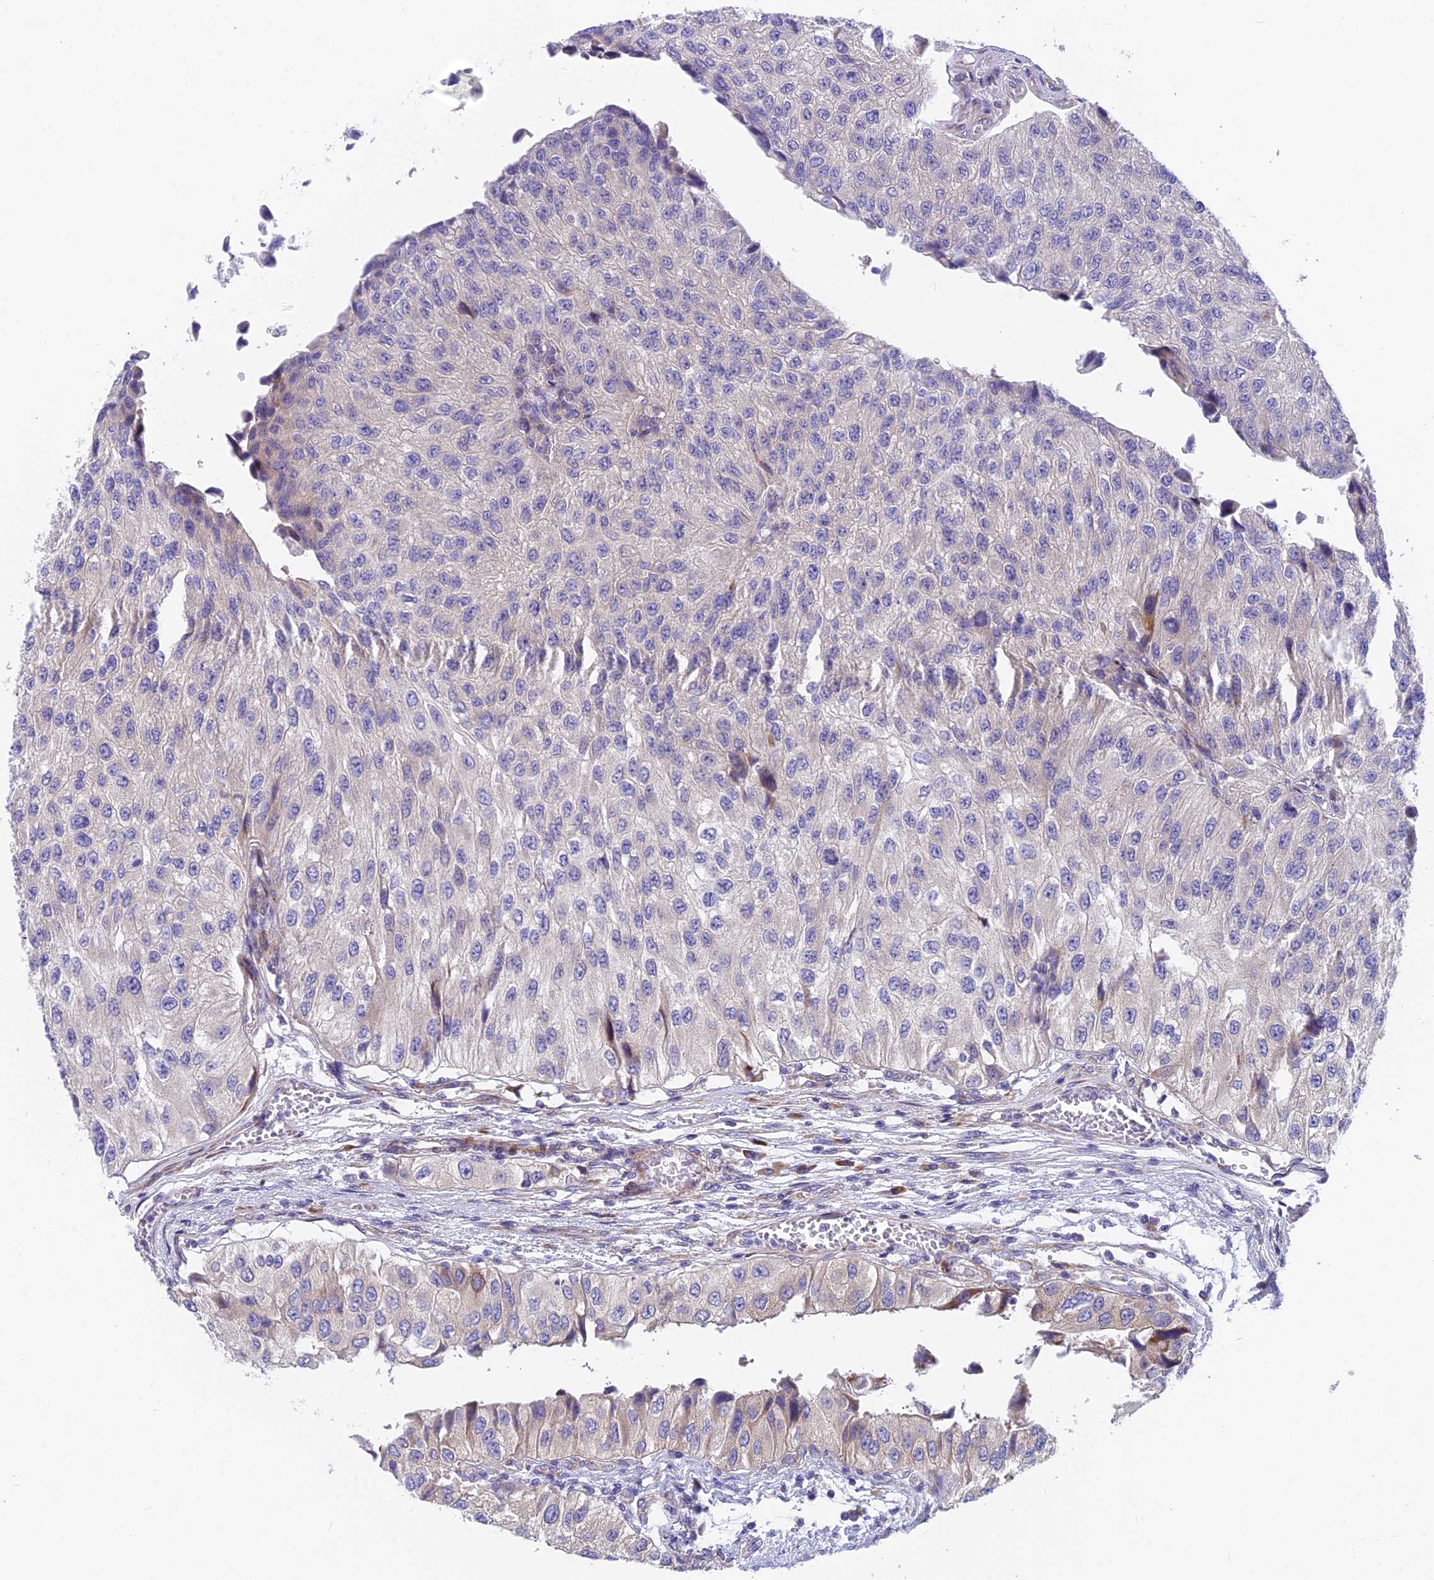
{"staining": {"intensity": "negative", "quantity": "none", "location": "none"}, "tissue": "urothelial cancer", "cell_type": "Tumor cells", "image_type": "cancer", "snomed": [{"axis": "morphology", "description": "Urothelial carcinoma, High grade"}, {"axis": "topography", "description": "Kidney"}, {"axis": "topography", "description": "Urinary bladder"}], "caption": "IHC micrograph of neoplastic tissue: human high-grade urothelial carcinoma stained with DAB (3,3'-diaminobenzidine) demonstrates no significant protein staining in tumor cells.", "gene": "MVB12A", "patient": {"sex": "male", "age": 77}}